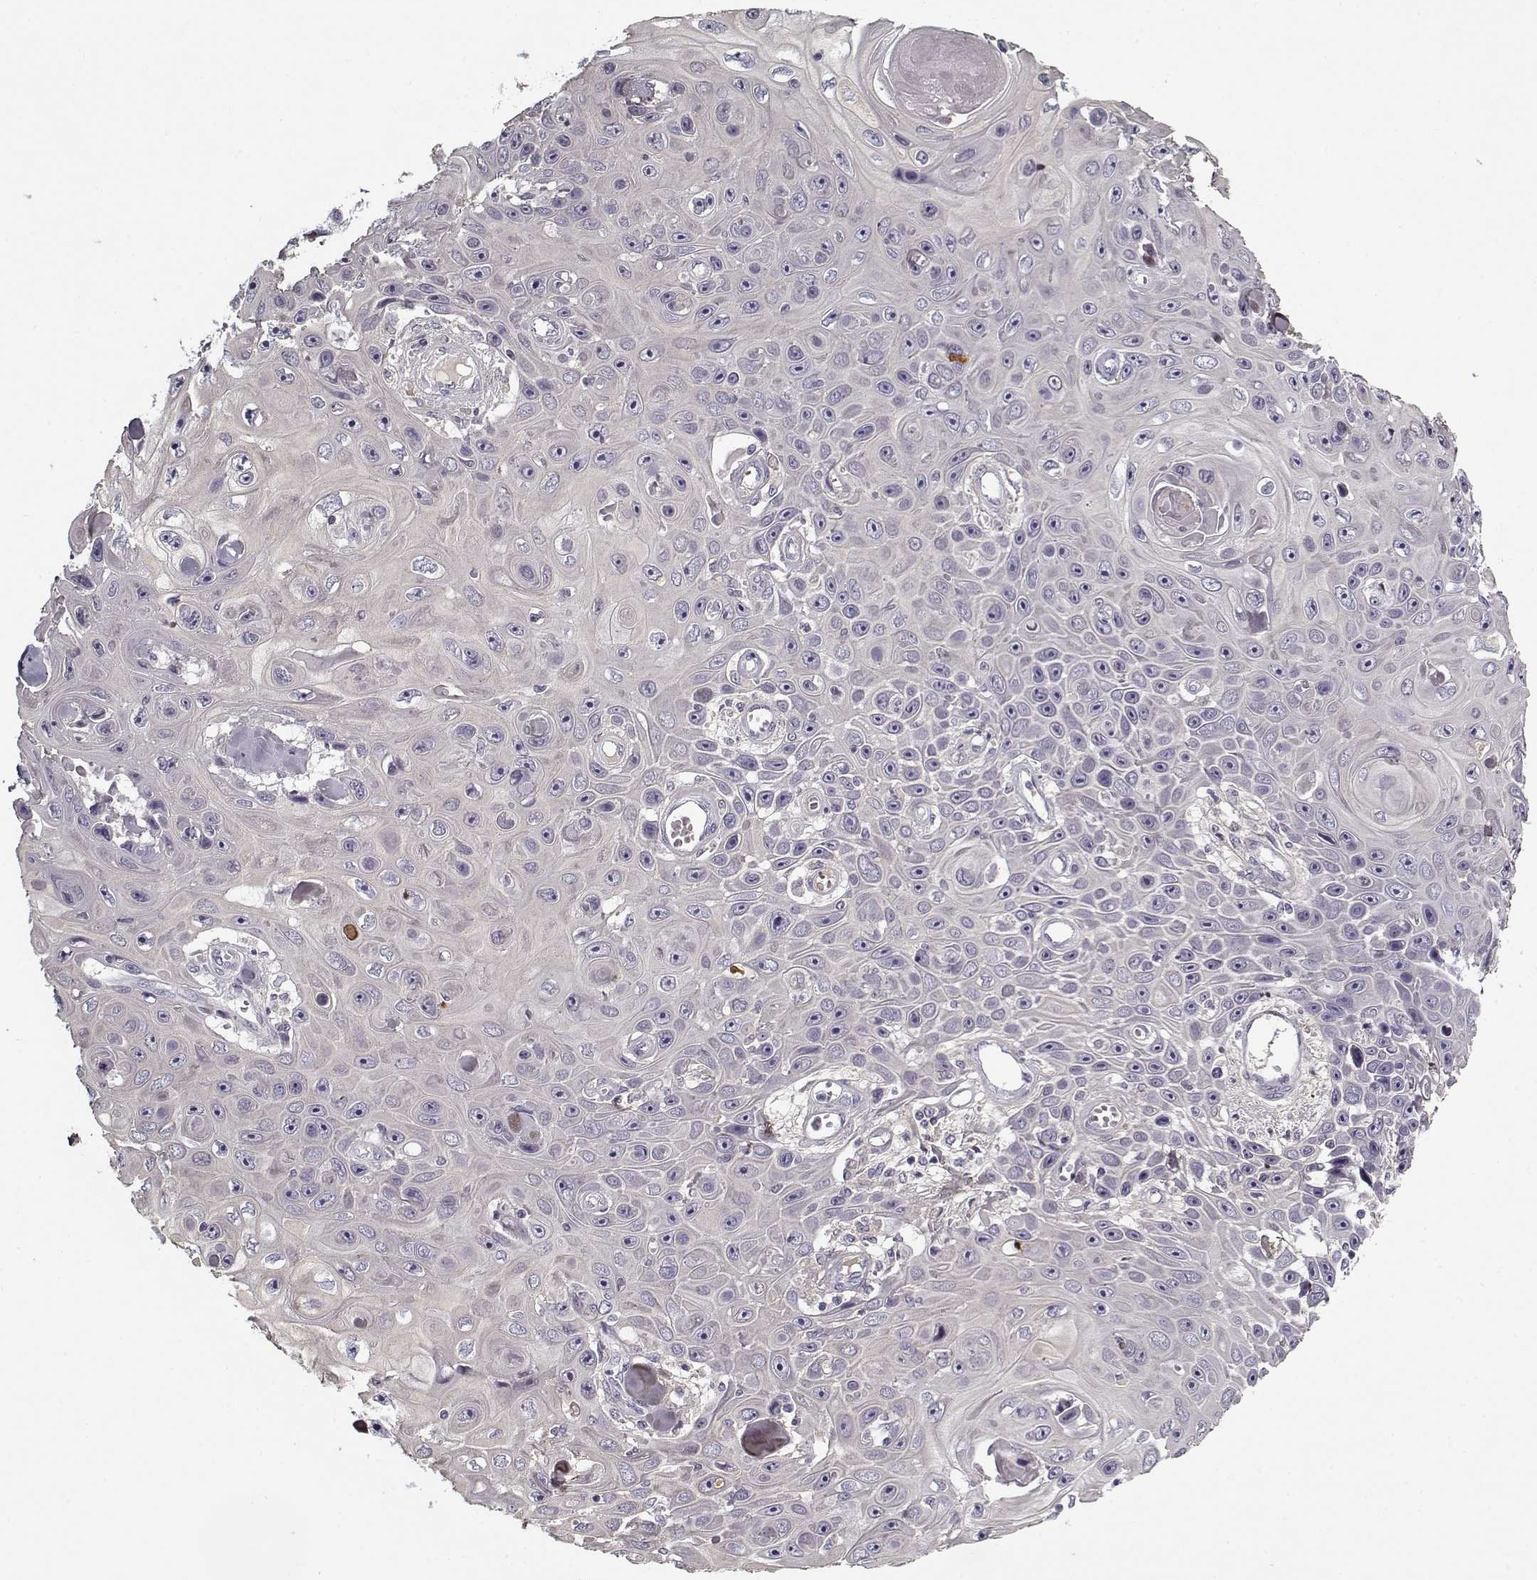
{"staining": {"intensity": "negative", "quantity": "none", "location": "none"}, "tissue": "skin cancer", "cell_type": "Tumor cells", "image_type": "cancer", "snomed": [{"axis": "morphology", "description": "Squamous cell carcinoma, NOS"}, {"axis": "topography", "description": "Skin"}], "caption": "Micrograph shows no protein positivity in tumor cells of skin squamous cell carcinoma tissue.", "gene": "LUM", "patient": {"sex": "male", "age": 82}}